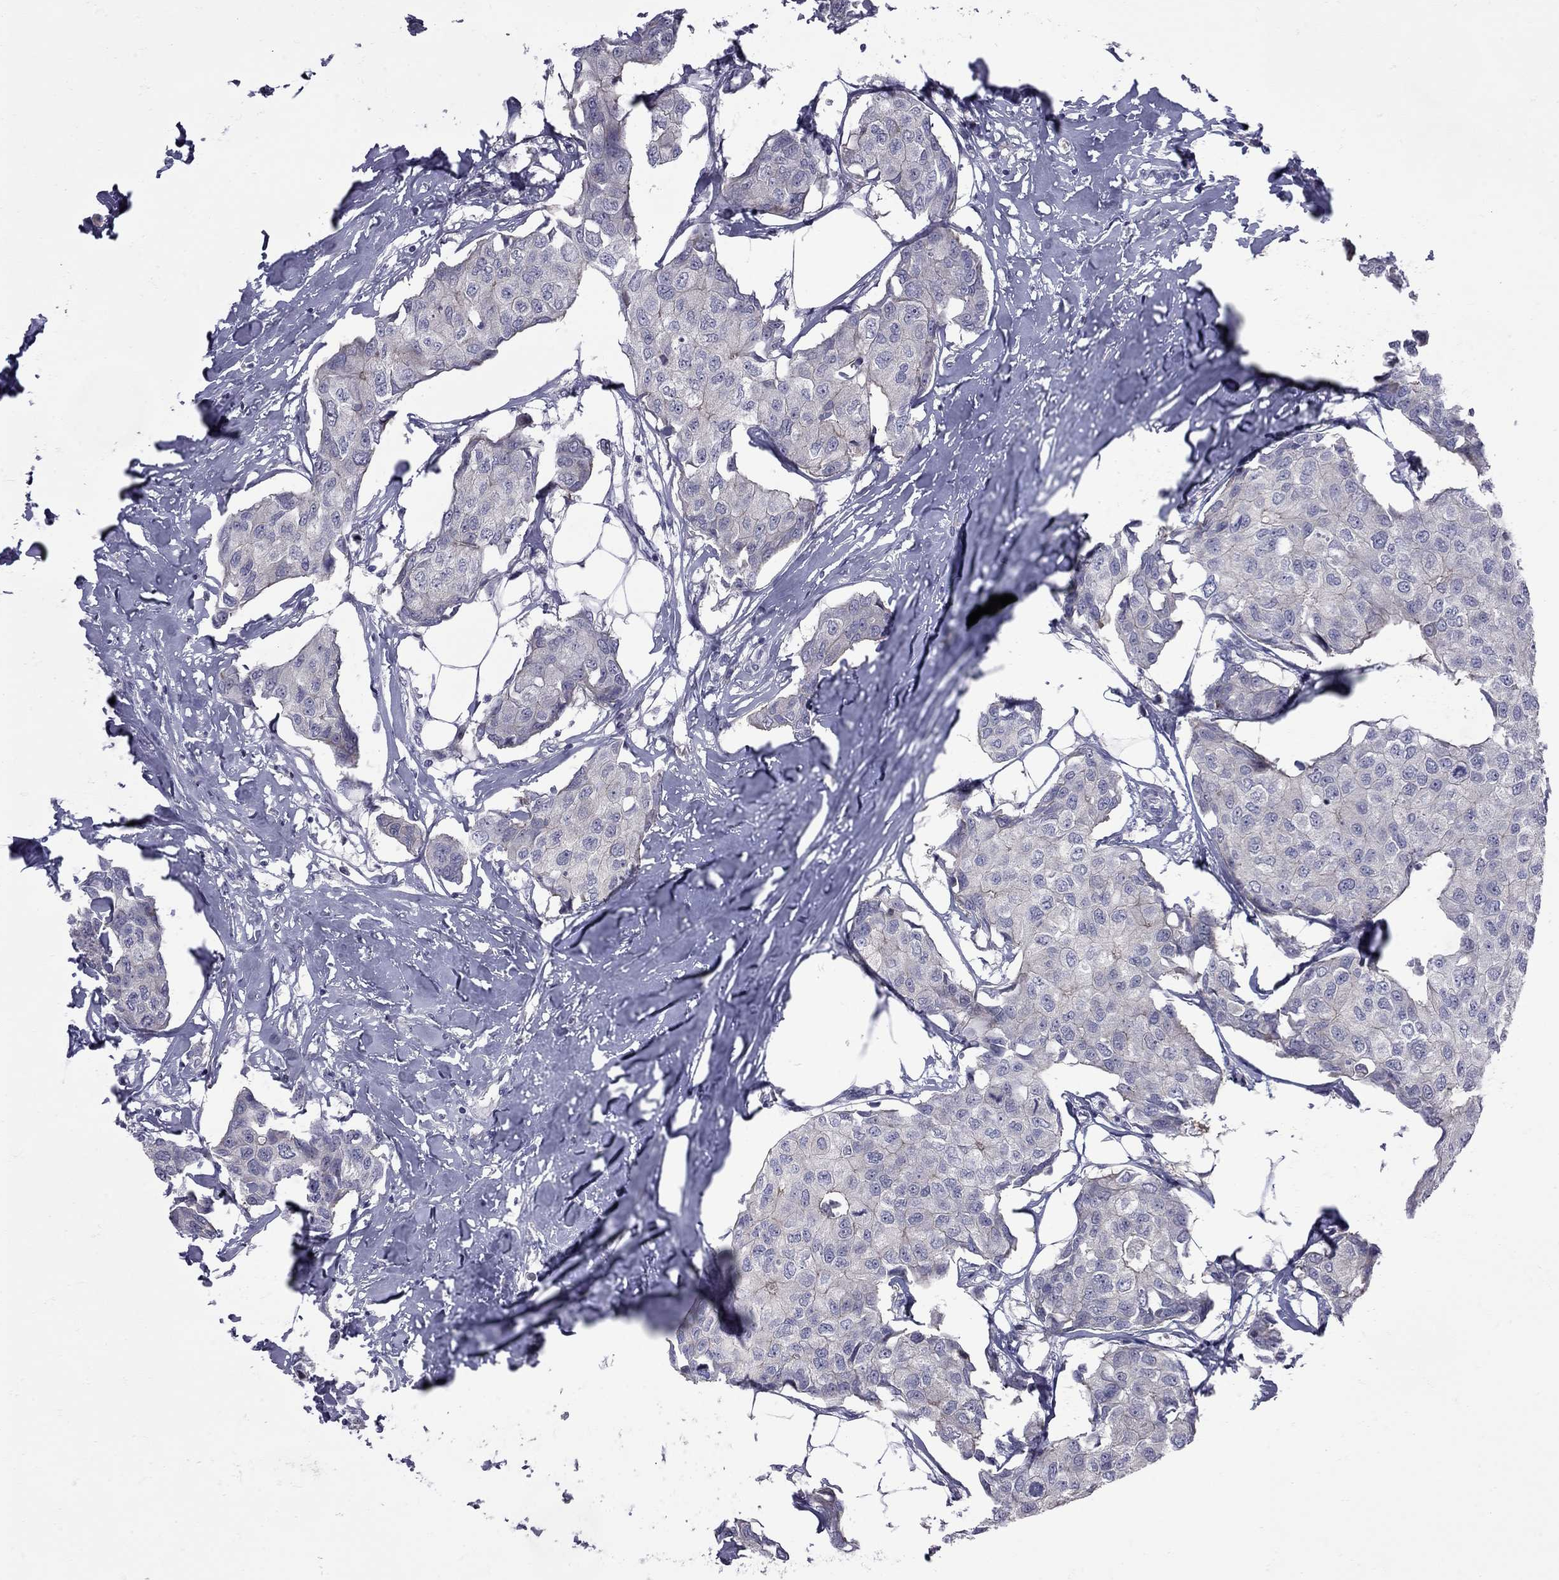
{"staining": {"intensity": "negative", "quantity": "none", "location": "none"}, "tissue": "breast cancer", "cell_type": "Tumor cells", "image_type": "cancer", "snomed": [{"axis": "morphology", "description": "Duct carcinoma"}, {"axis": "topography", "description": "Breast"}], "caption": "Tumor cells are negative for brown protein staining in breast cancer (infiltrating ductal carcinoma).", "gene": "NRARP", "patient": {"sex": "female", "age": 80}}